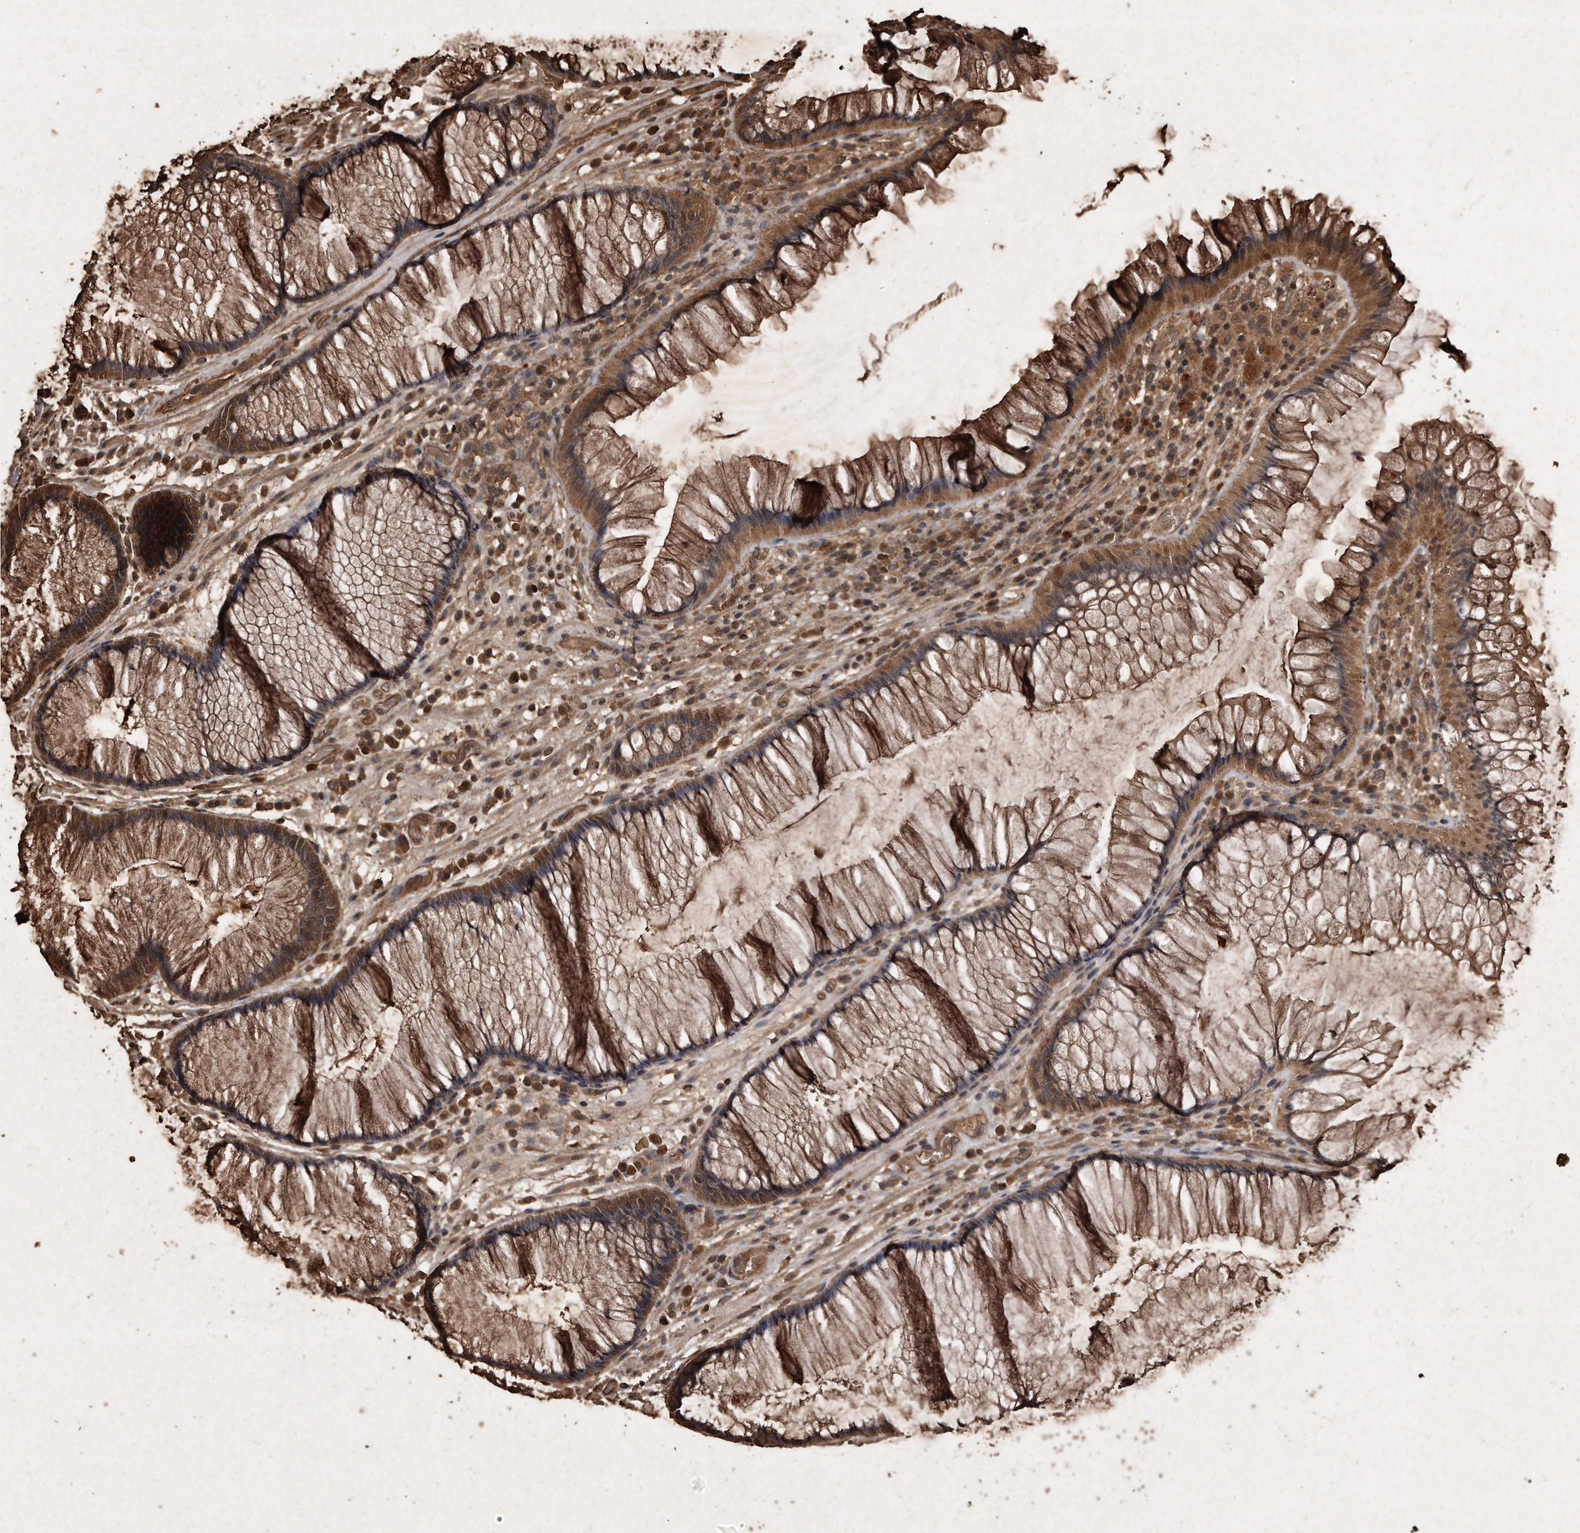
{"staining": {"intensity": "moderate", "quantity": ">75%", "location": "cytoplasmic/membranous"}, "tissue": "rectum", "cell_type": "Glandular cells", "image_type": "normal", "snomed": [{"axis": "morphology", "description": "Normal tissue, NOS"}, {"axis": "topography", "description": "Rectum"}], "caption": "The immunohistochemical stain labels moderate cytoplasmic/membranous staining in glandular cells of normal rectum.", "gene": "CFLAR", "patient": {"sex": "male", "age": 51}}